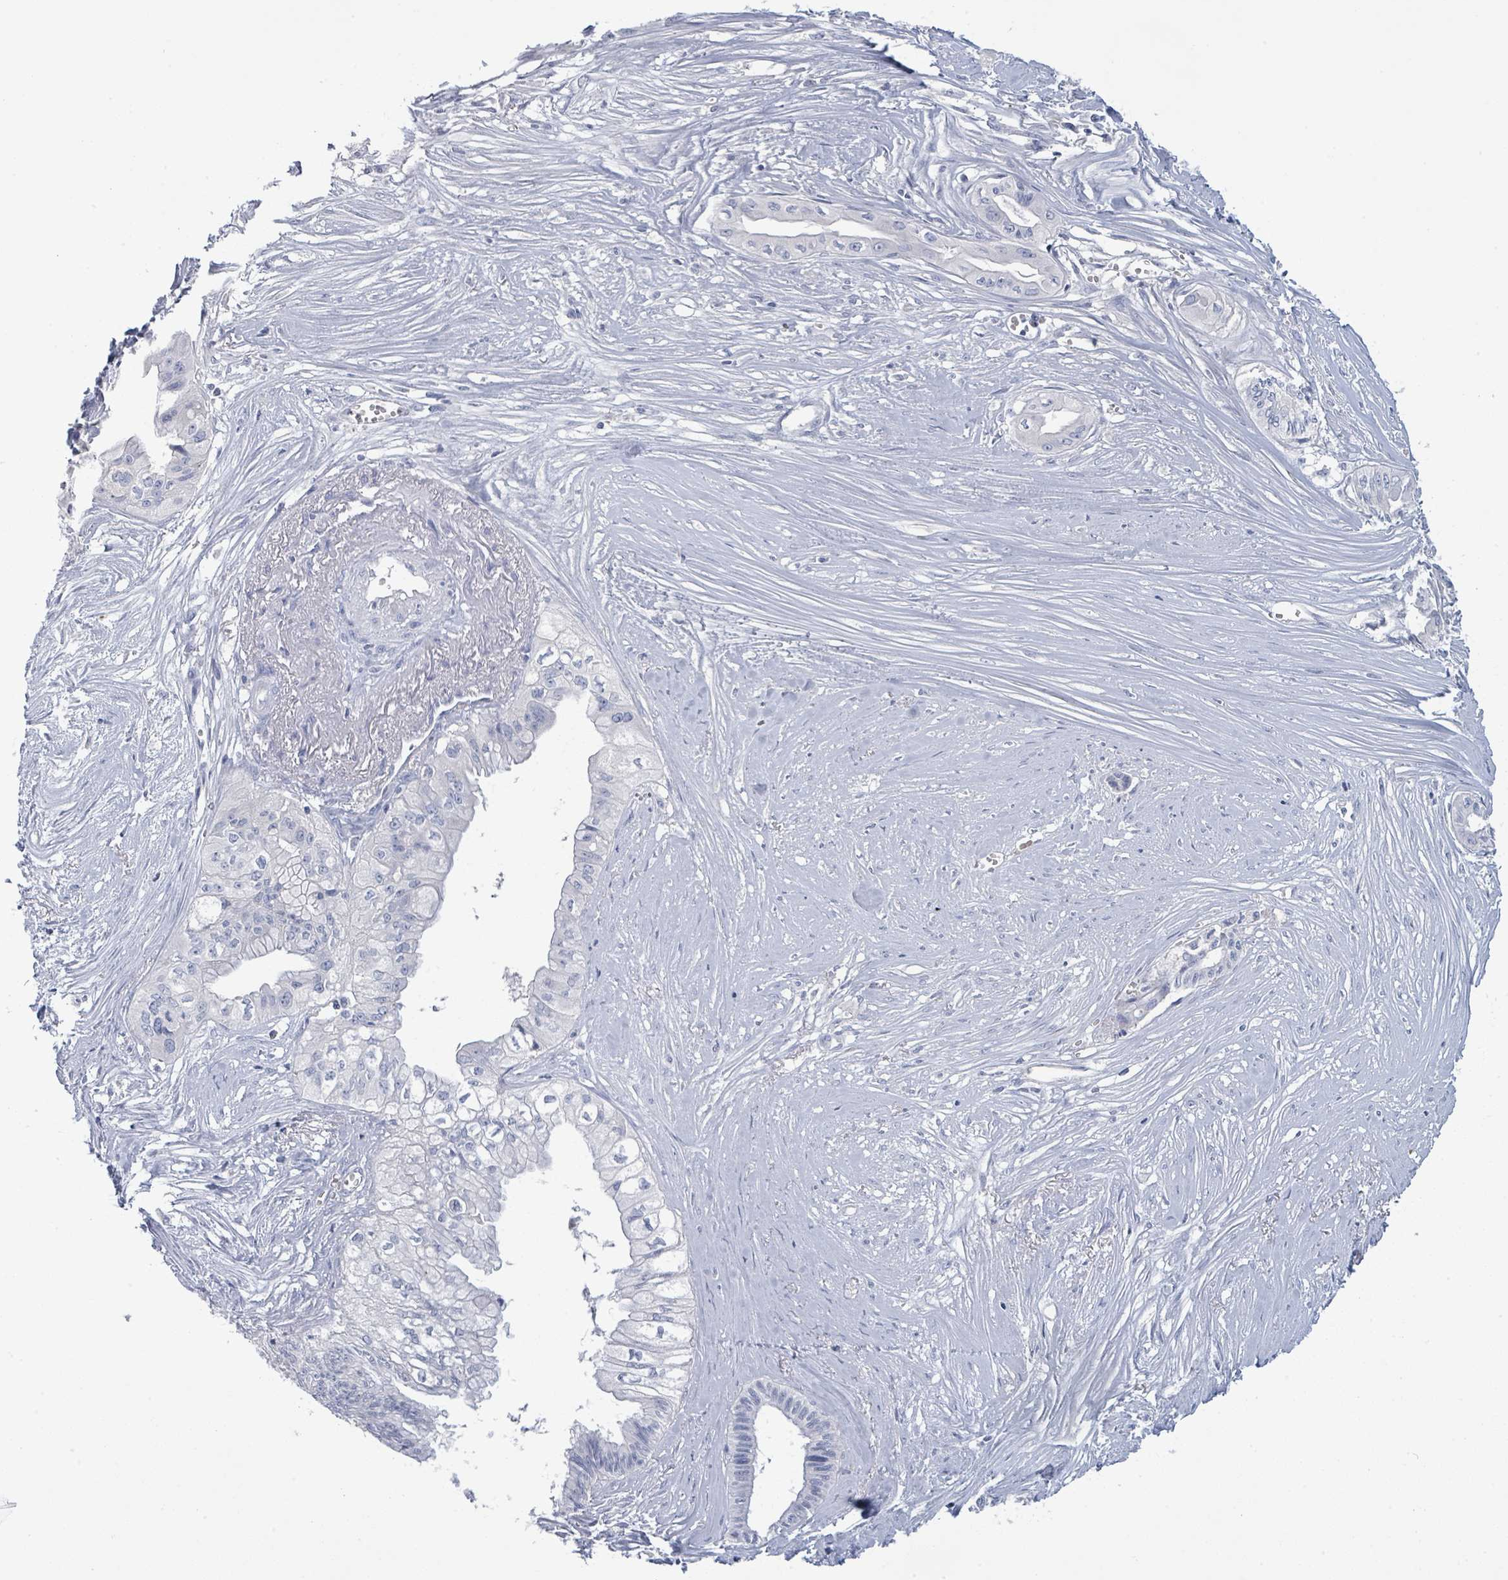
{"staining": {"intensity": "negative", "quantity": "none", "location": "none"}, "tissue": "pancreatic cancer", "cell_type": "Tumor cells", "image_type": "cancer", "snomed": [{"axis": "morphology", "description": "Adenocarcinoma, NOS"}, {"axis": "topography", "description": "Pancreas"}], "caption": "The micrograph demonstrates no staining of tumor cells in adenocarcinoma (pancreatic).", "gene": "PGA3", "patient": {"sex": "male", "age": 71}}